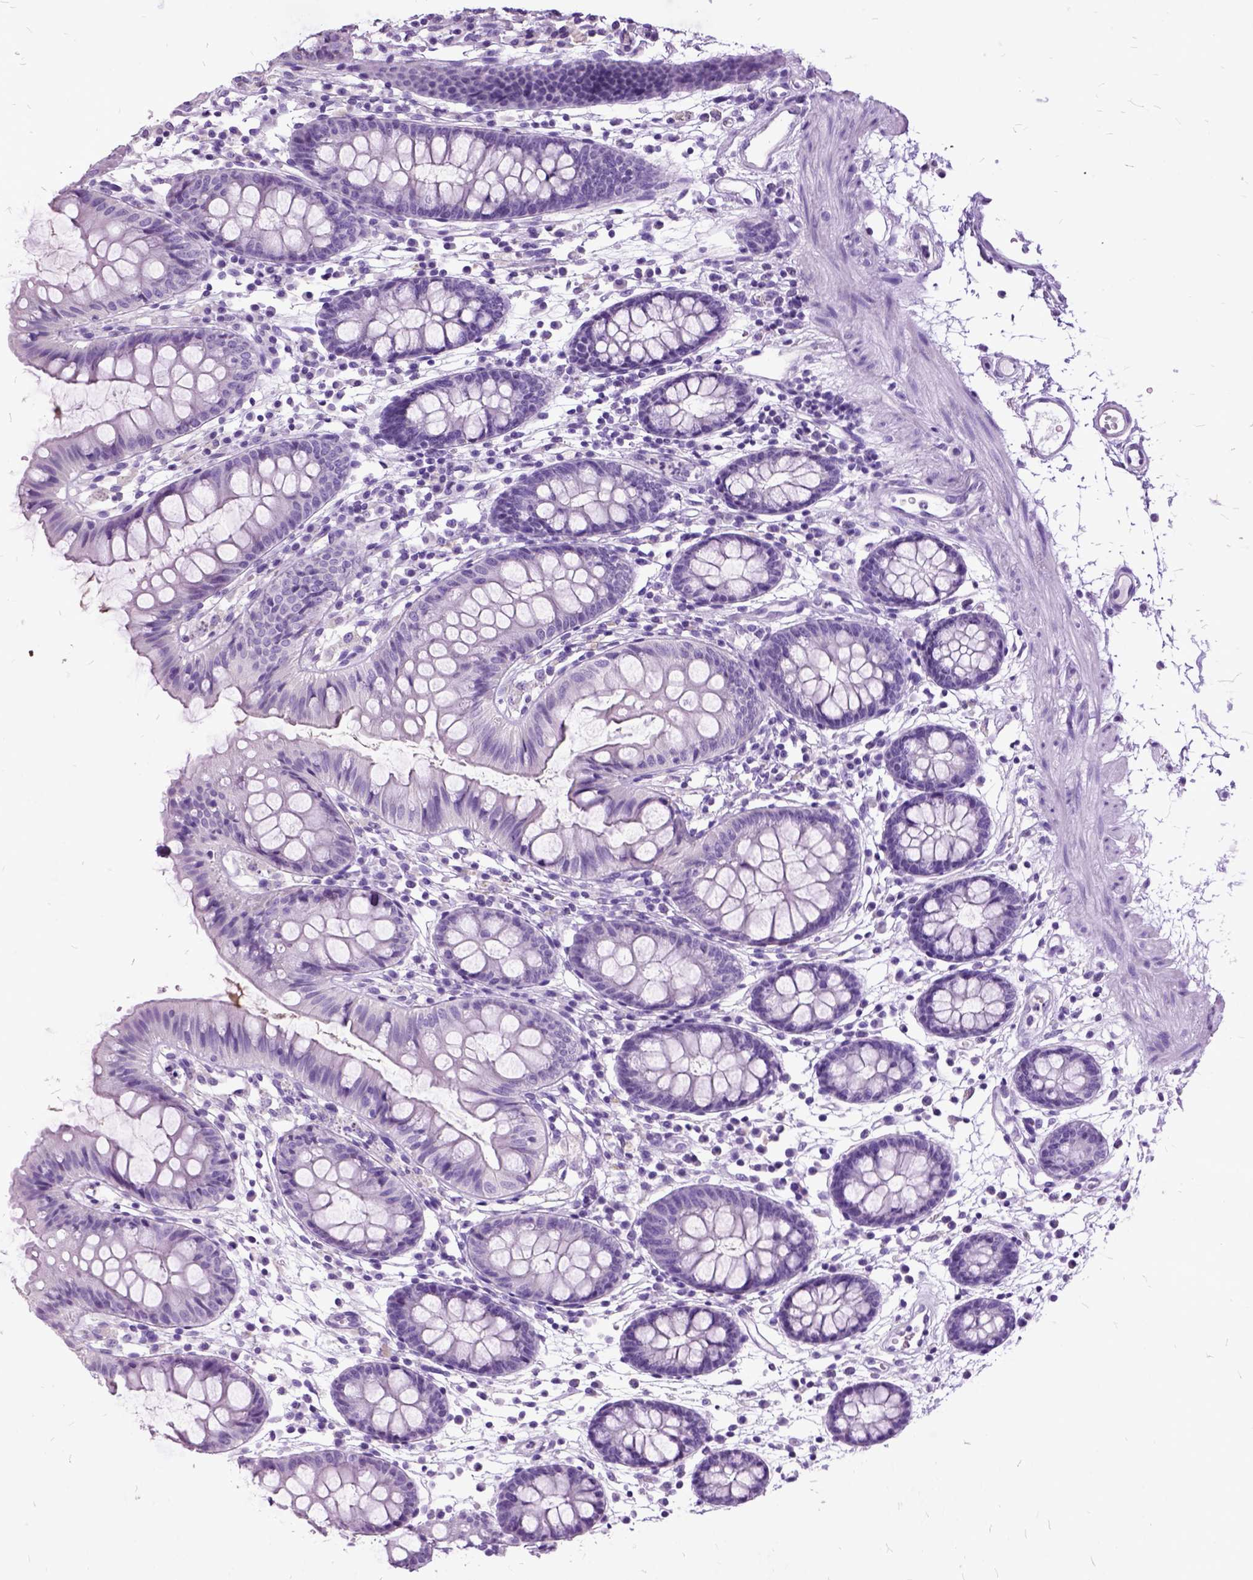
{"staining": {"intensity": "negative", "quantity": "none", "location": "none"}, "tissue": "colon", "cell_type": "Endothelial cells", "image_type": "normal", "snomed": [{"axis": "morphology", "description": "Normal tissue, NOS"}, {"axis": "topography", "description": "Colon"}], "caption": "Immunohistochemistry (IHC) photomicrograph of benign colon: colon stained with DAB (3,3'-diaminobenzidine) reveals no significant protein positivity in endothelial cells.", "gene": "MME", "patient": {"sex": "female", "age": 84}}